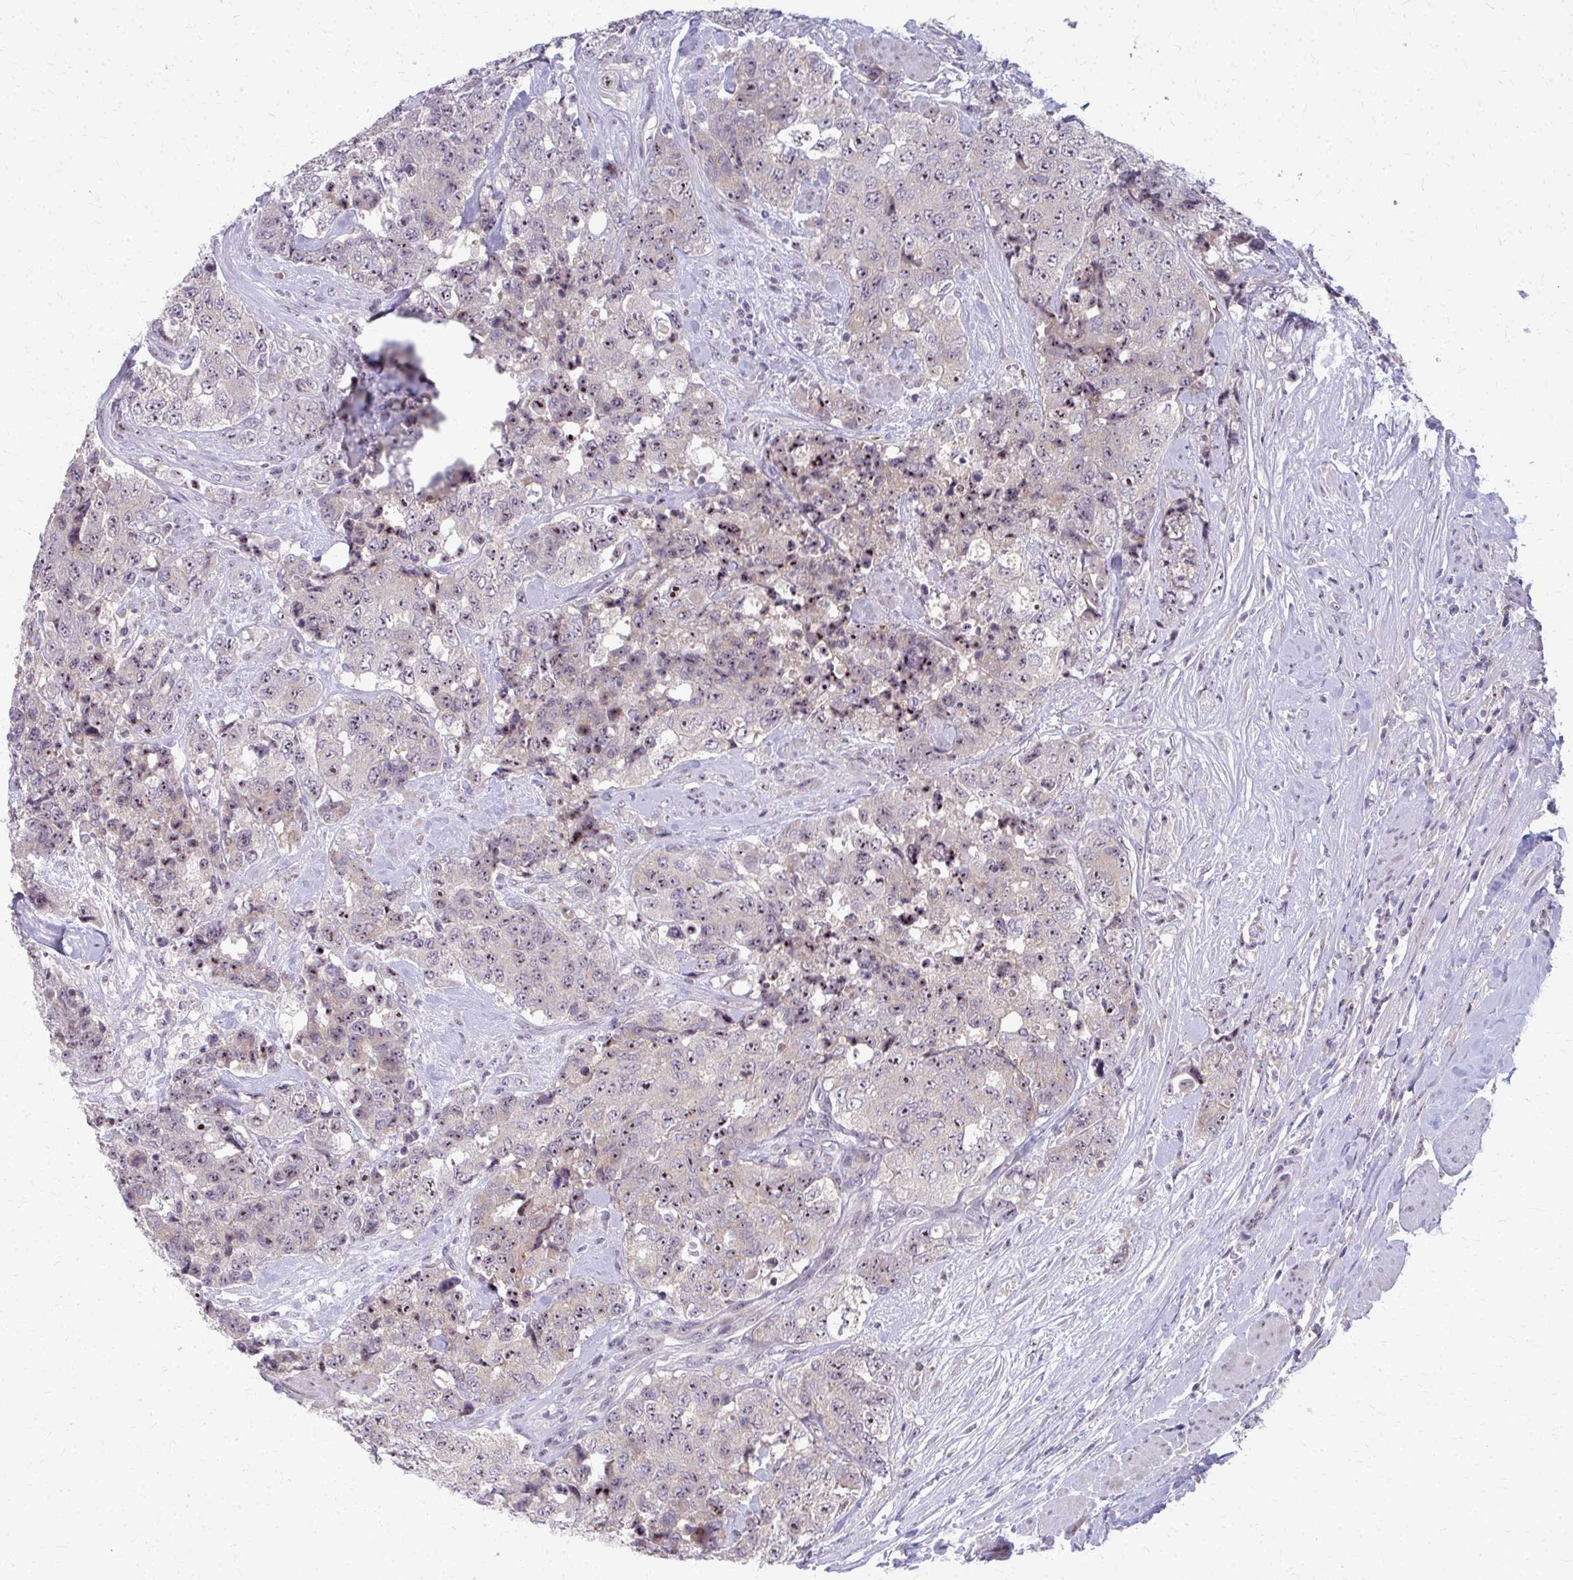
{"staining": {"intensity": "weak", "quantity": "25%-75%", "location": "nuclear"}, "tissue": "urothelial cancer", "cell_type": "Tumor cells", "image_type": "cancer", "snomed": [{"axis": "morphology", "description": "Urothelial carcinoma, High grade"}, {"axis": "topography", "description": "Urinary bladder"}], "caption": "Protein analysis of urothelial carcinoma (high-grade) tissue demonstrates weak nuclear positivity in approximately 25%-75% of tumor cells.", "gene": "NUDT16", "patient": {"sex": "female", "age": 78}}